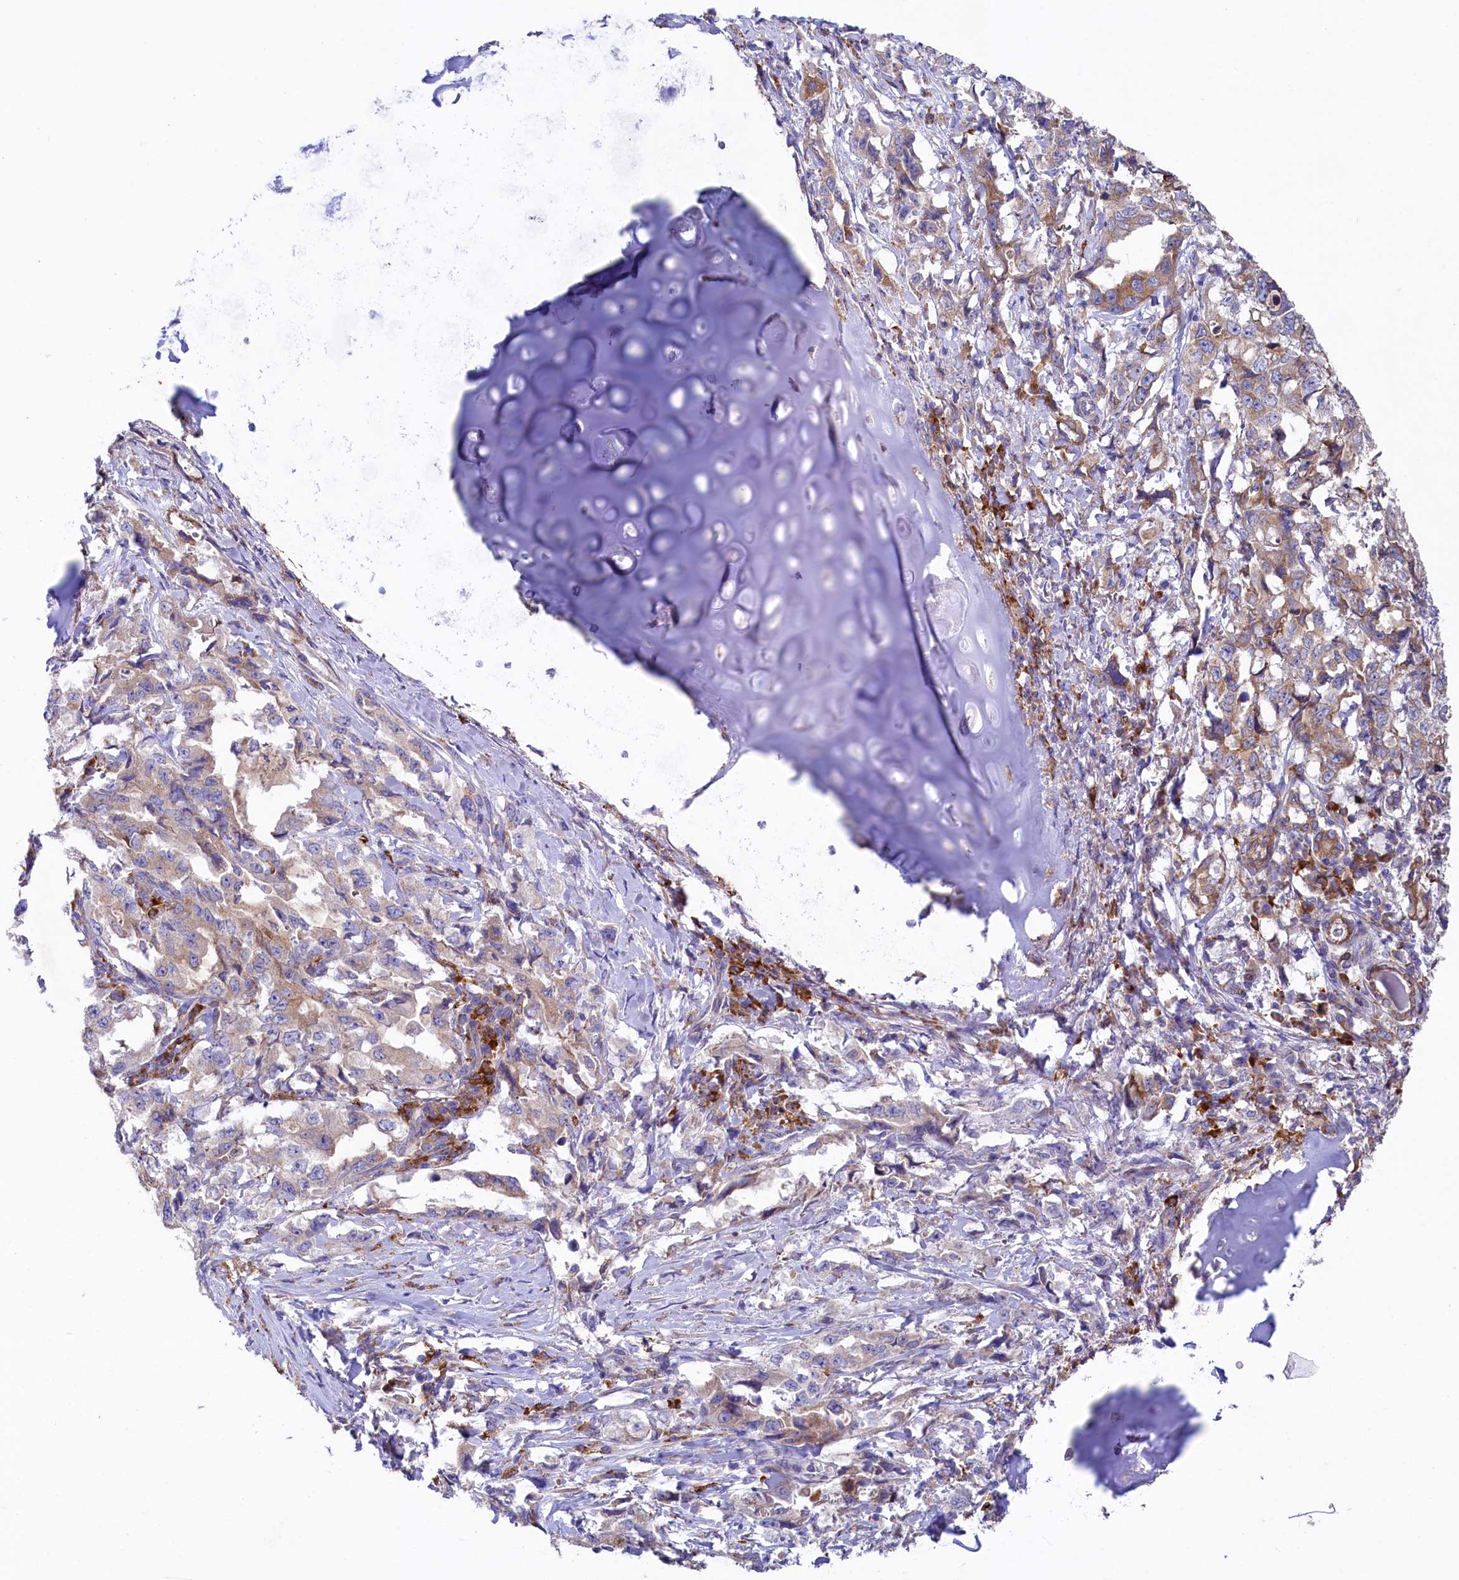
{"staining": {"intensity": "moderate", "quantity": "25%-75%", "location": "cytoplasmic/membranous"}, "tissue": "lung cancer", "cell_type": "Tumor cells", "image_type": "cancer", "snomed": [{"axis": "morphology", "description": "Adenocarcinoma, NOS"}, {"axis": "topography", "description": "Lung"}], "caption": "Protein staining of adenocarcinoma (lung) tissue displays moderate cytoplasmic/membranous staining in approximately 25%-75% of tumor cells.", "gene": "CHID1", "patient": {"sex": "female", "age": 51}}